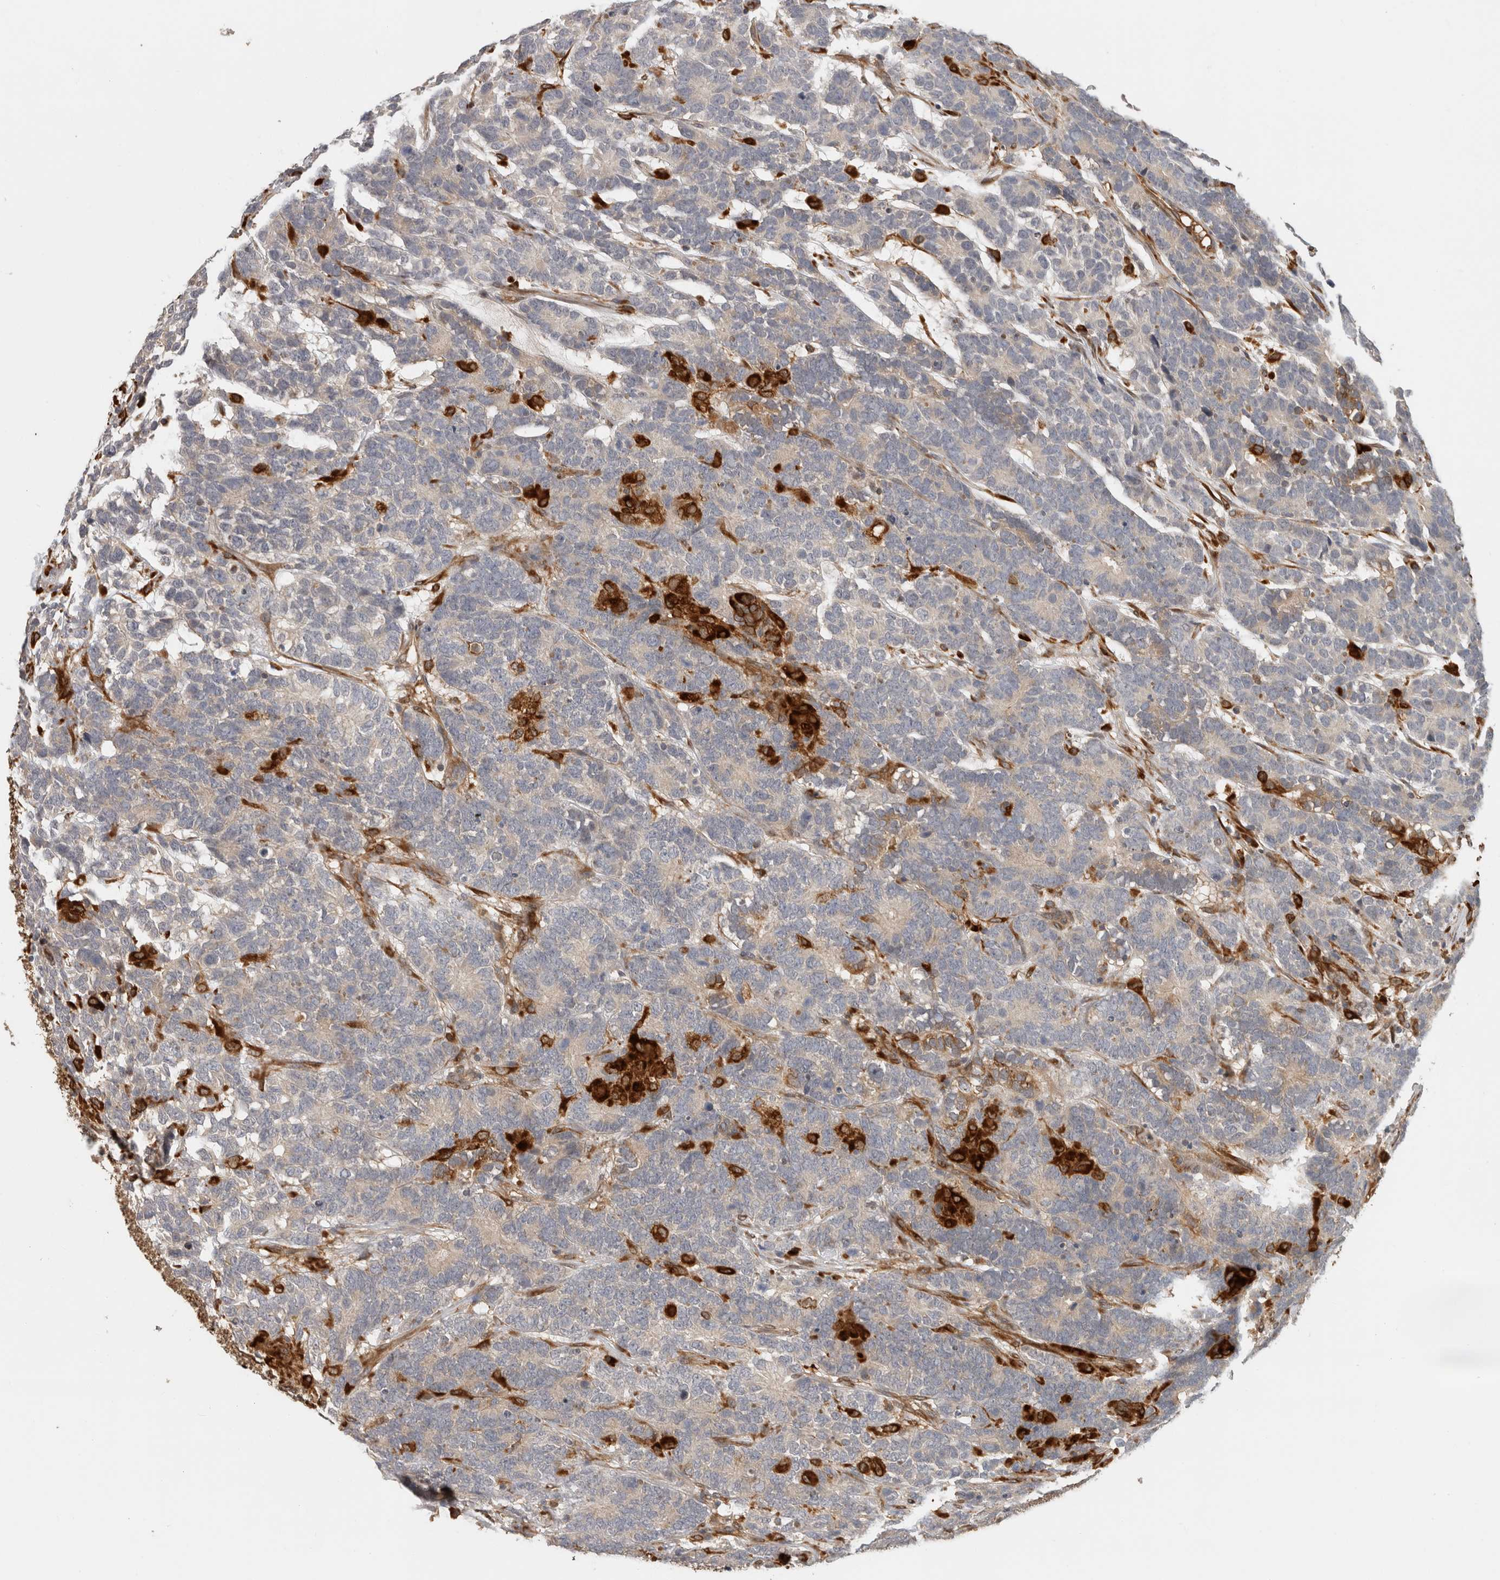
{"staining": {"intensity": "negative", "quantity": "none", "location": "none"}, "tissue": "testis cancer", "cell_type": "Tumor cells", "image_type": "cancer", "snomed": [{"axis": "morphology", "description": "Carcinoma, Embryonal, NOS"}, {"axis": "topography", "description": "Testis"}], "caption": "Photomicrograph shows no protein positivity in tumor cells of embryonal carcinoma (testis) tissue.", "gene": "APOL2", "patient": {"sex": "male", "age": 26}}